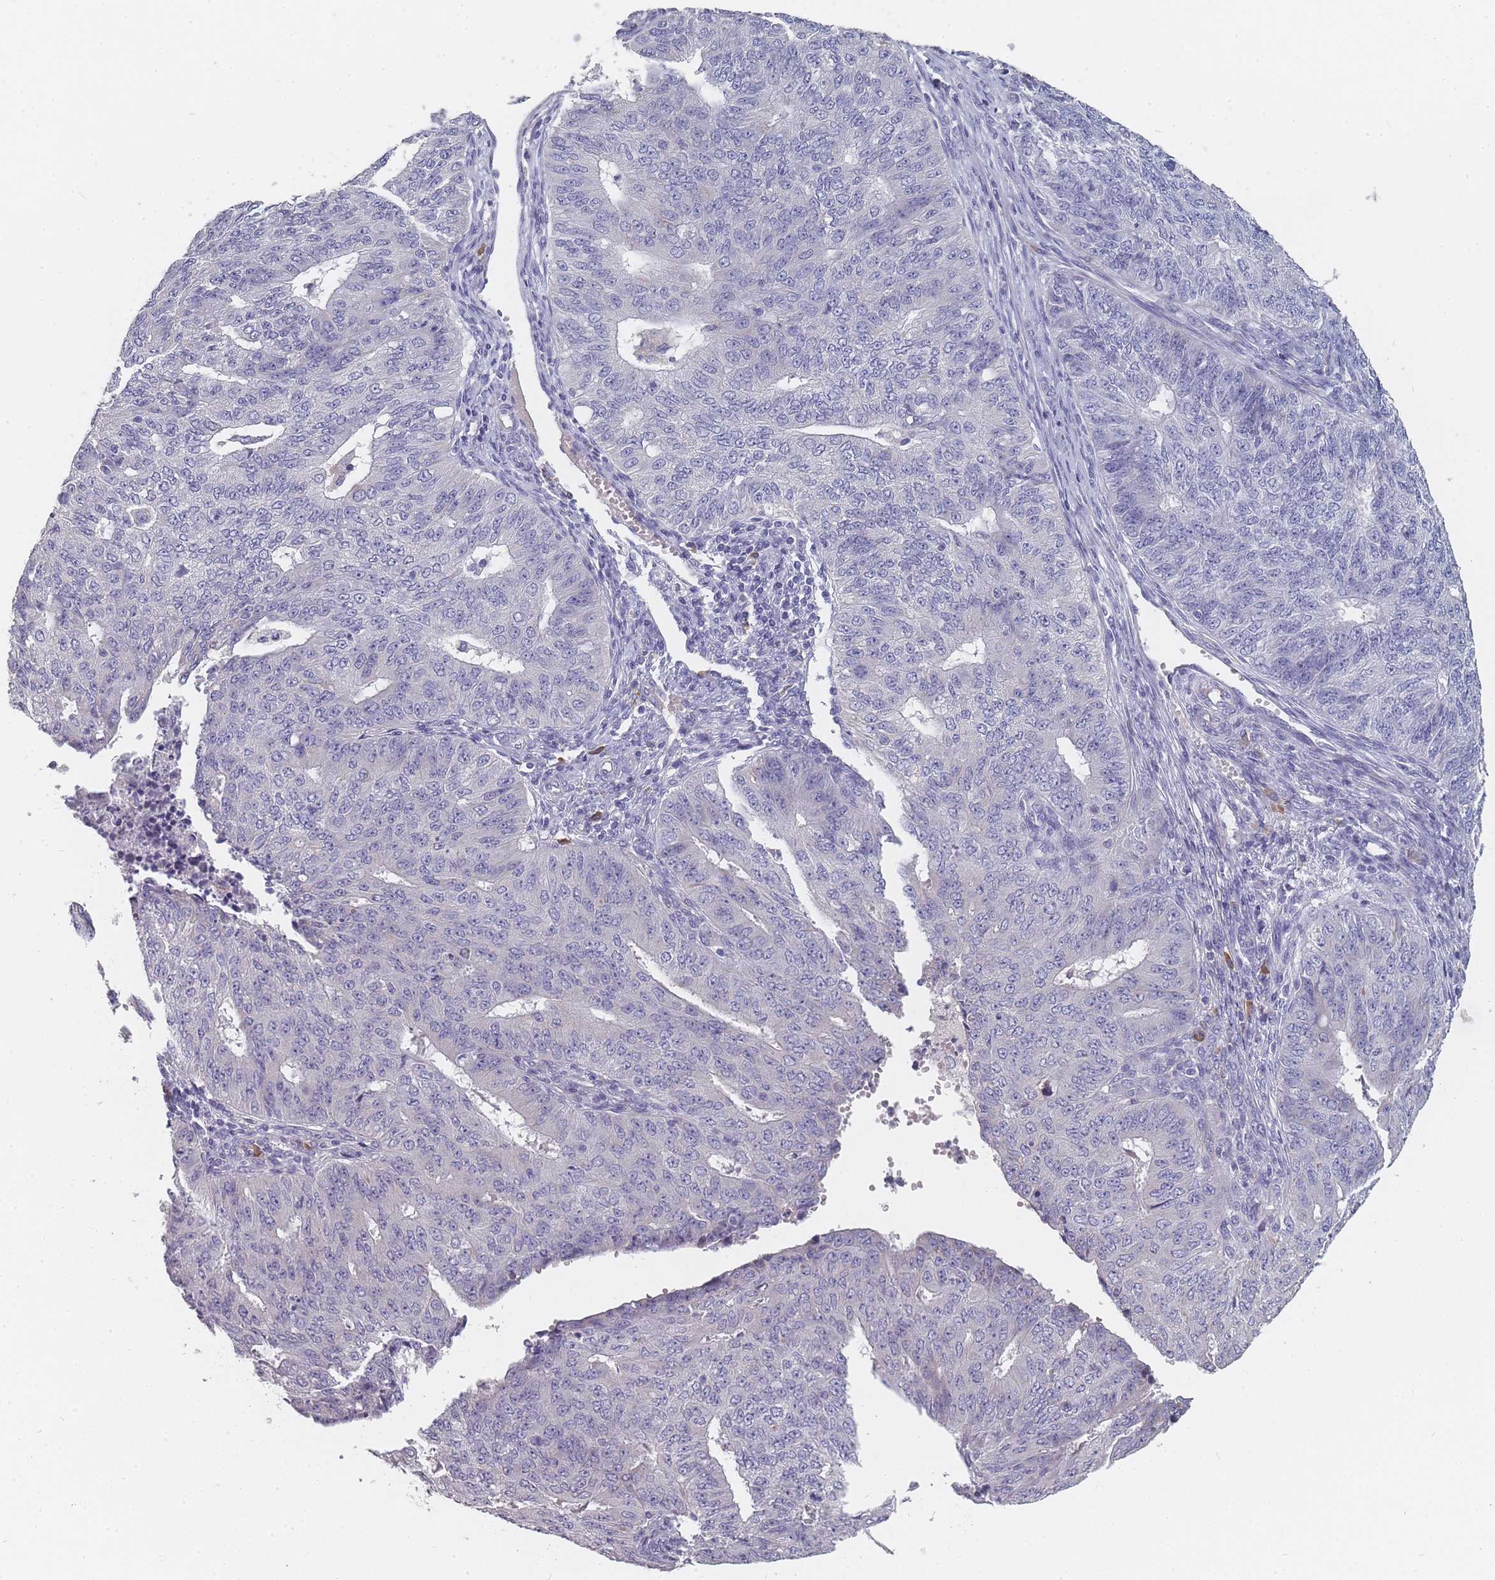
{"staining": {"intensity": "negative", "quantity": "none", "location": "none"}, "tissue": "endometrial cancer", "cell_type": "Tumor cells", "image_type": "cancer", "snomed": [{"axis": "morphology", "description": "Adenocarcinoma, NOS"}, {"axis": "topography", "description": "Endometrium"}], "caption": "A histopathology image of adenocarcinoma (endometrial) stained for a protein exhibits no brown staining in tumor cells.", "gene": "SLC35E4", "patient": {"sex": "female", "age": 32}}